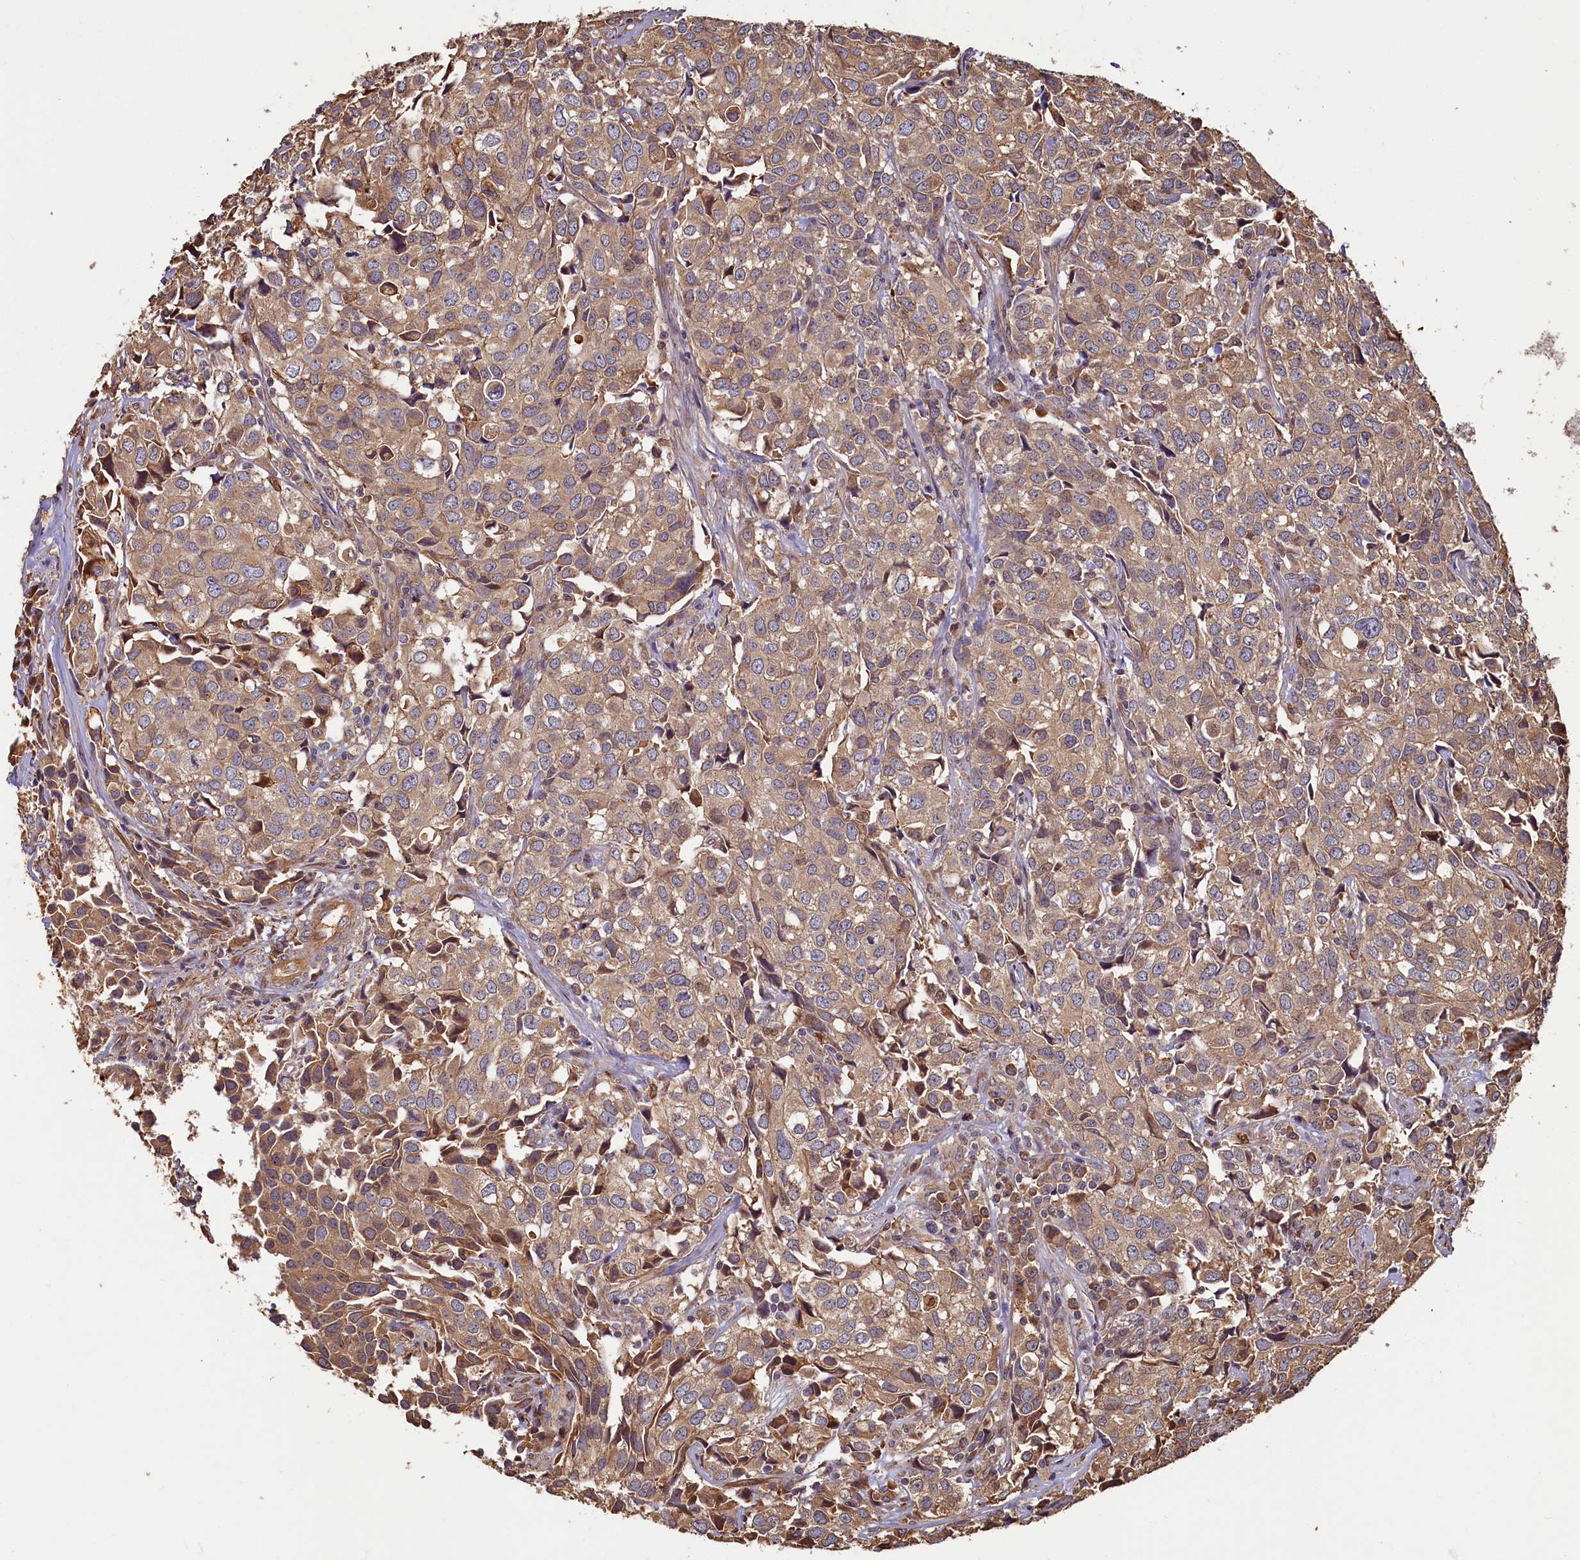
{"staining": {"intensity": "moderate", "quantity": ">75%", "location": "cytoplasmic/membranous"}, "tissue": "urothelial cancer", "cell_type": "Tumor cells", "image_type": "cancer", "snomed": [{"axis": "morphology", "description": "Urothelial carcinoma, High grade"}, {"axis": "topography", "description": "Urinary bladder"}], "caption": "This is an image of IHC staining of high-grade urothelial carcinoma, which shows moderate staining in the cytoplasmic/membranous of tumor cells.", "gene": "CCDC102B", "patient": {"sex": "female", "age": 75}}